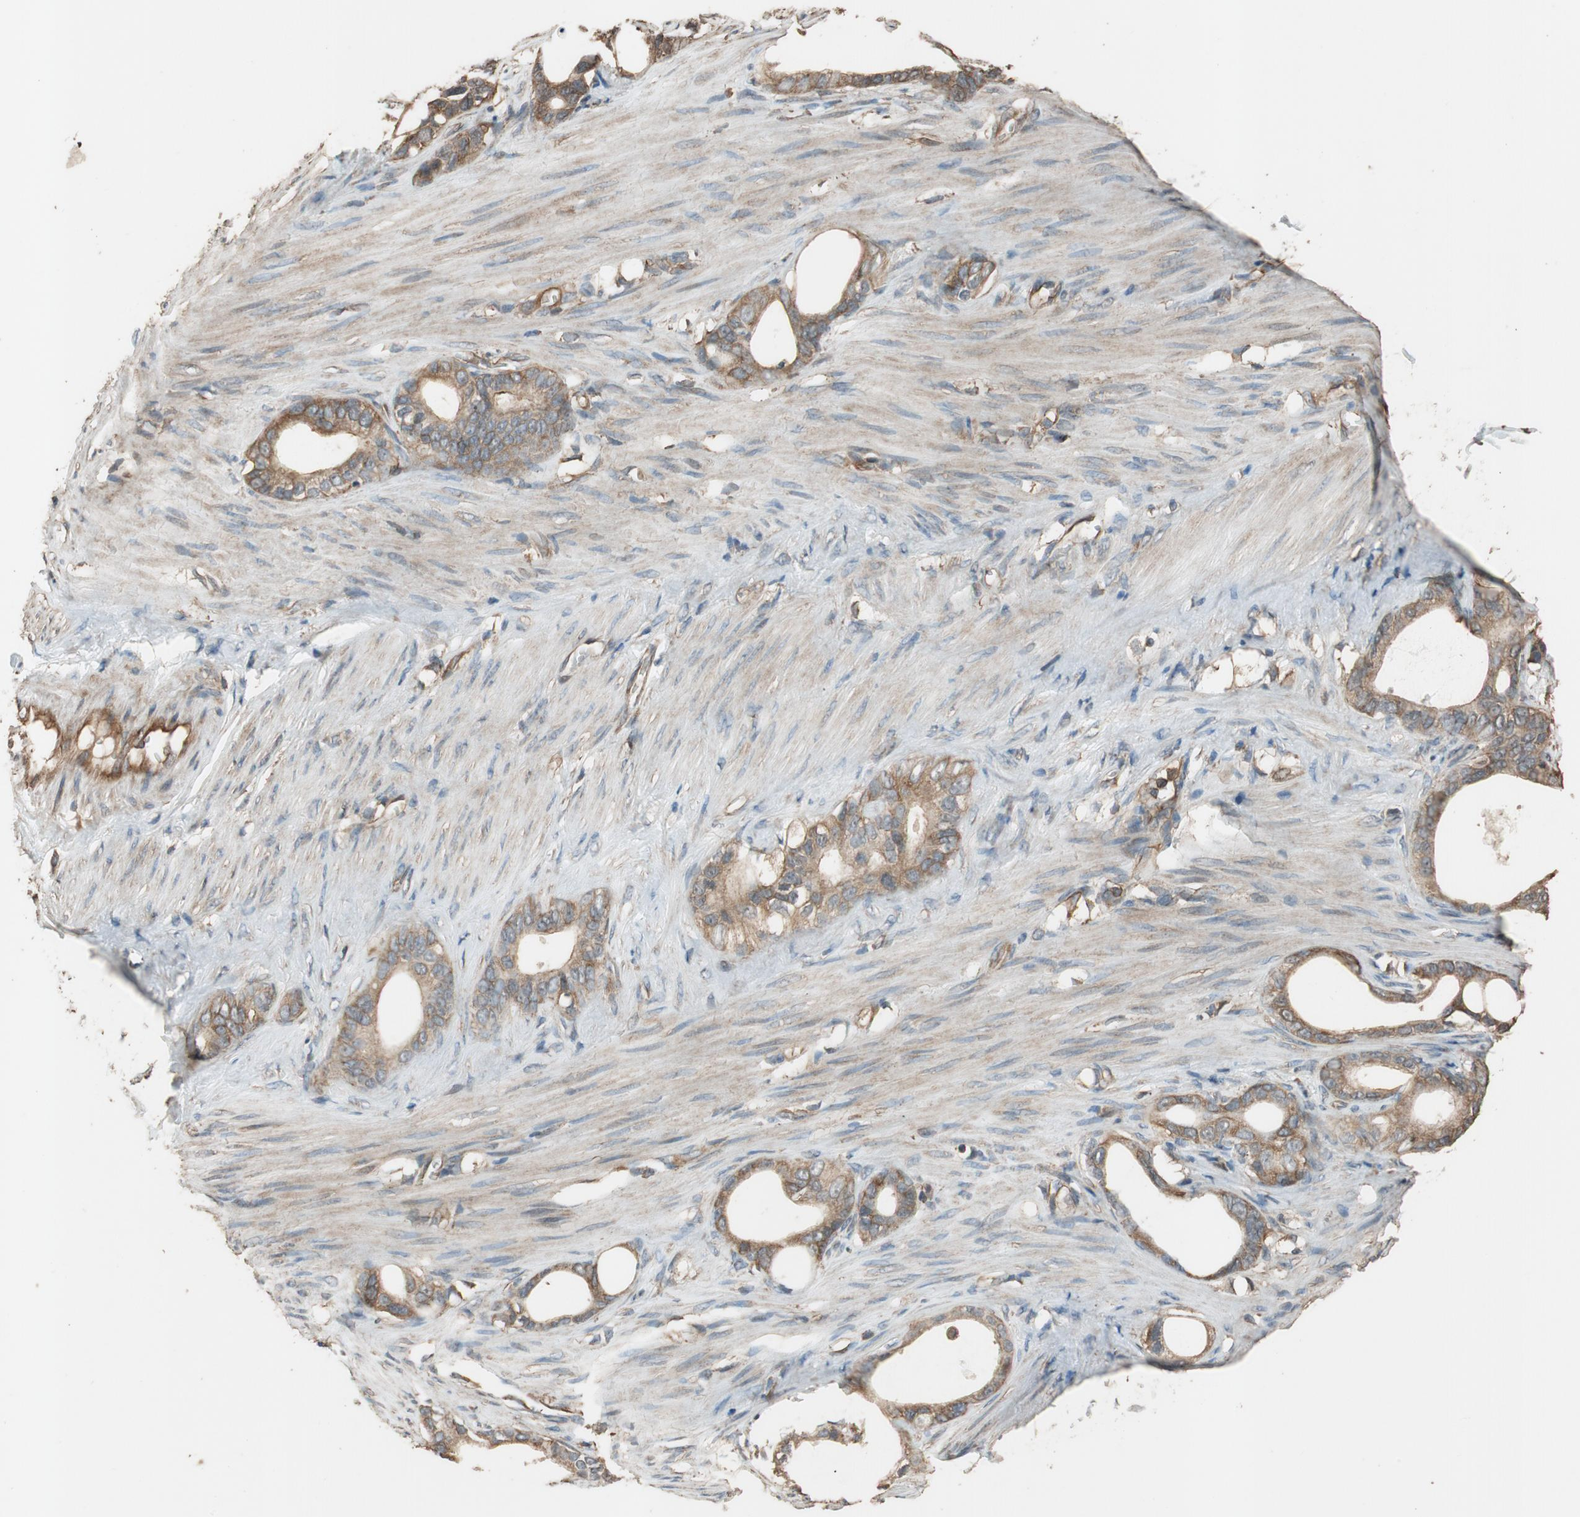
{"staining": {"intensity": "weak", "quantity": ">75%", "location": "cytoplasmic/membranous"}, "tissue": "stomach cancer", "cell_type": "Tumor cells", "image_type": "cancer", "snomed": [{"axis": "morphology", "description": "Adenocarcinoma, NOS"}, {"axis": "topography", "description": "Stomach"}], "caption": "DAB immunohistochemical staining of human stomach cancer demonstrates weak cytoplasmic/membranous protein staining in about >75% of tumor cells.", "gene": "MST1R", "patient": {"sex": "female", "age": 75}}